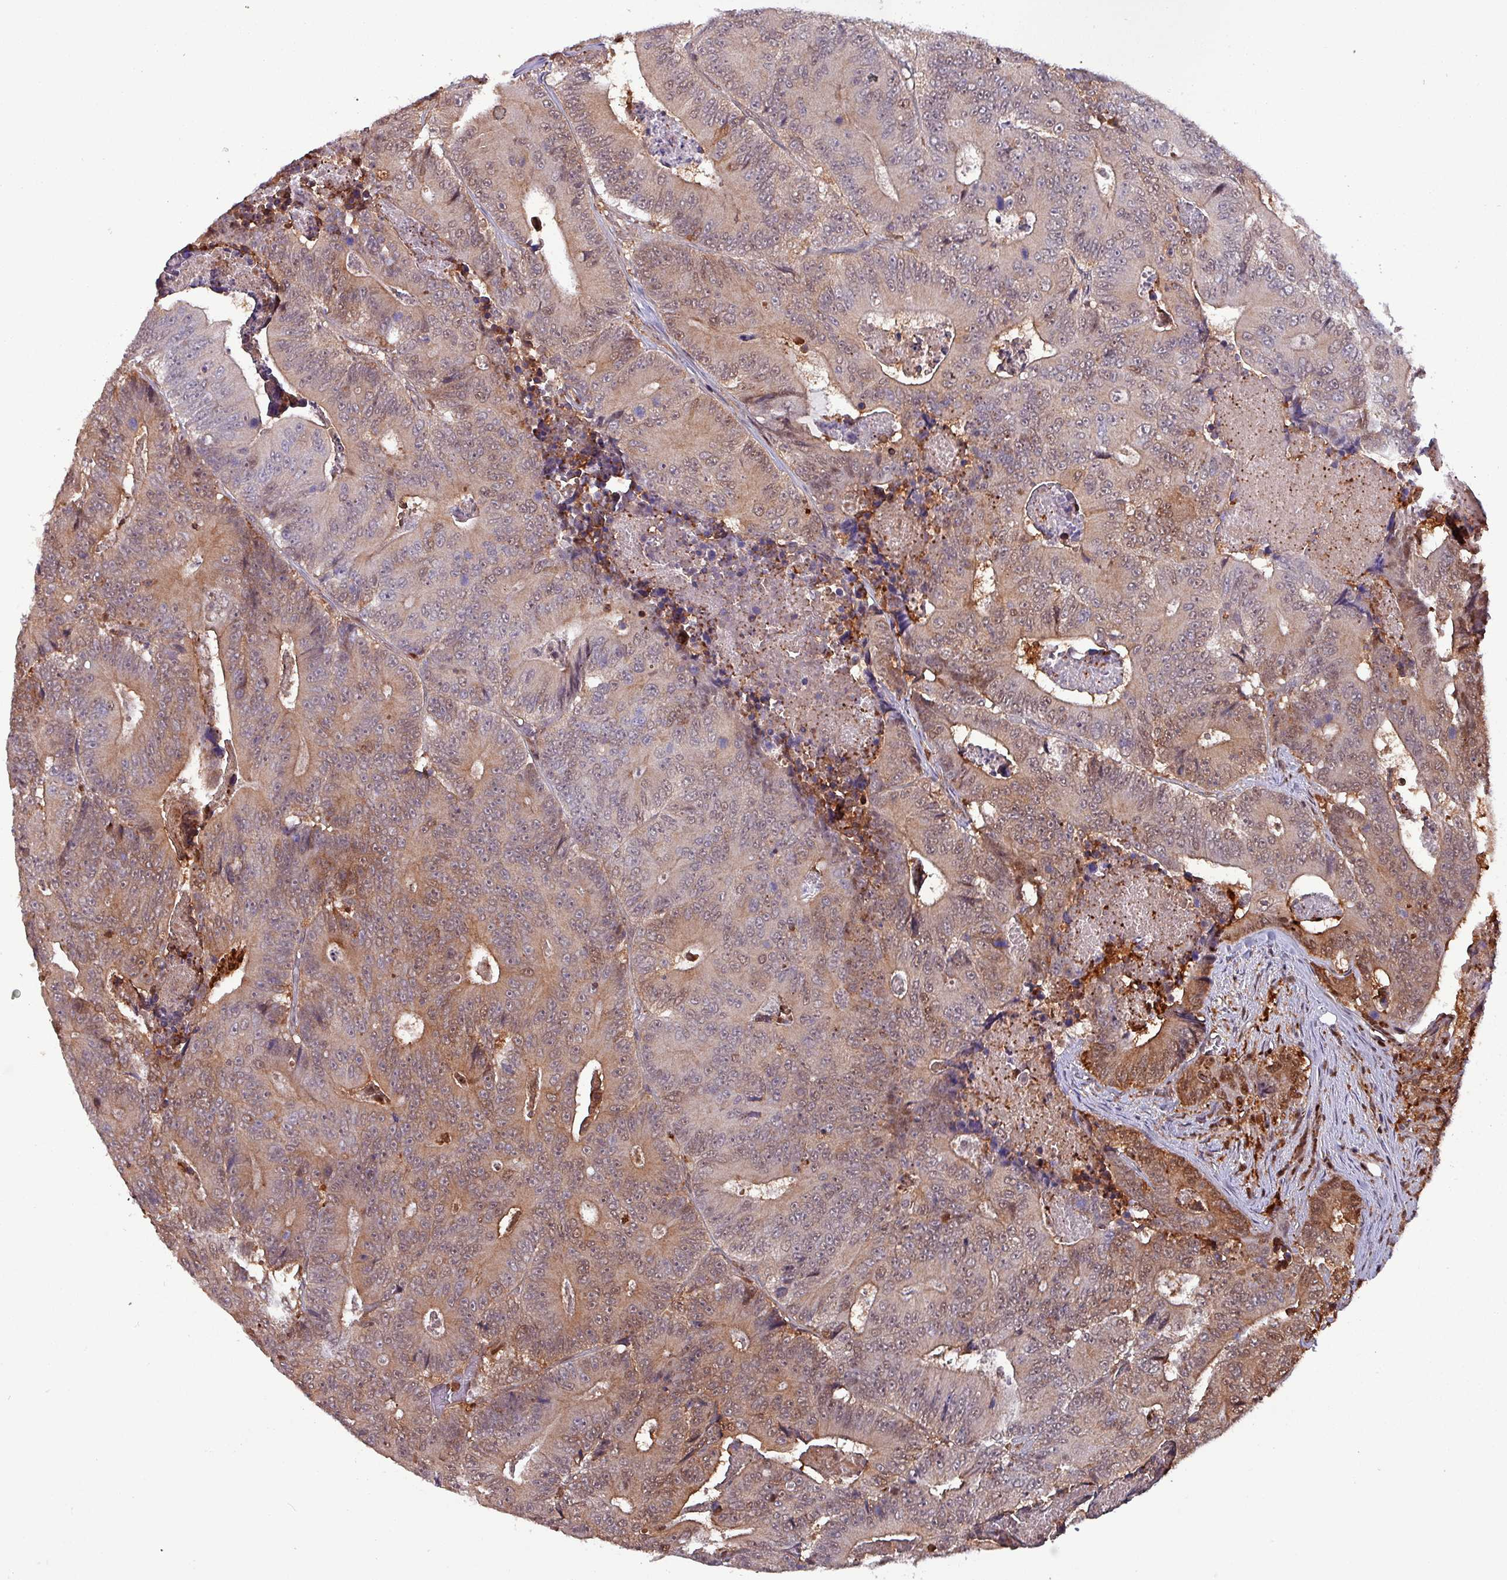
{"staining": {"intensity": "moderate", "quantity": "25%-75%", "location": "cytoplasmic/membranous,nuclear"}, "tissue": "colorectal cancer", "cell_type": "Tumor cells", "image_type": "cancer", "snomed": [{"axis": "morphology", "description": "Adenocarcinoma, NOS"}, {"axis": "topography", "description": "Colon"}], "caption": "The micrograph demonstrates staining of colorectal adenocarcinoma, revealing moderate cytoplasmic/membranous and nuclear protein staining (brown color) within tumor cells. (IHC, brightfield microscopy, high magnification).", "gene": "PSMB8", "patient": {"sex": "male", "age": 83}}